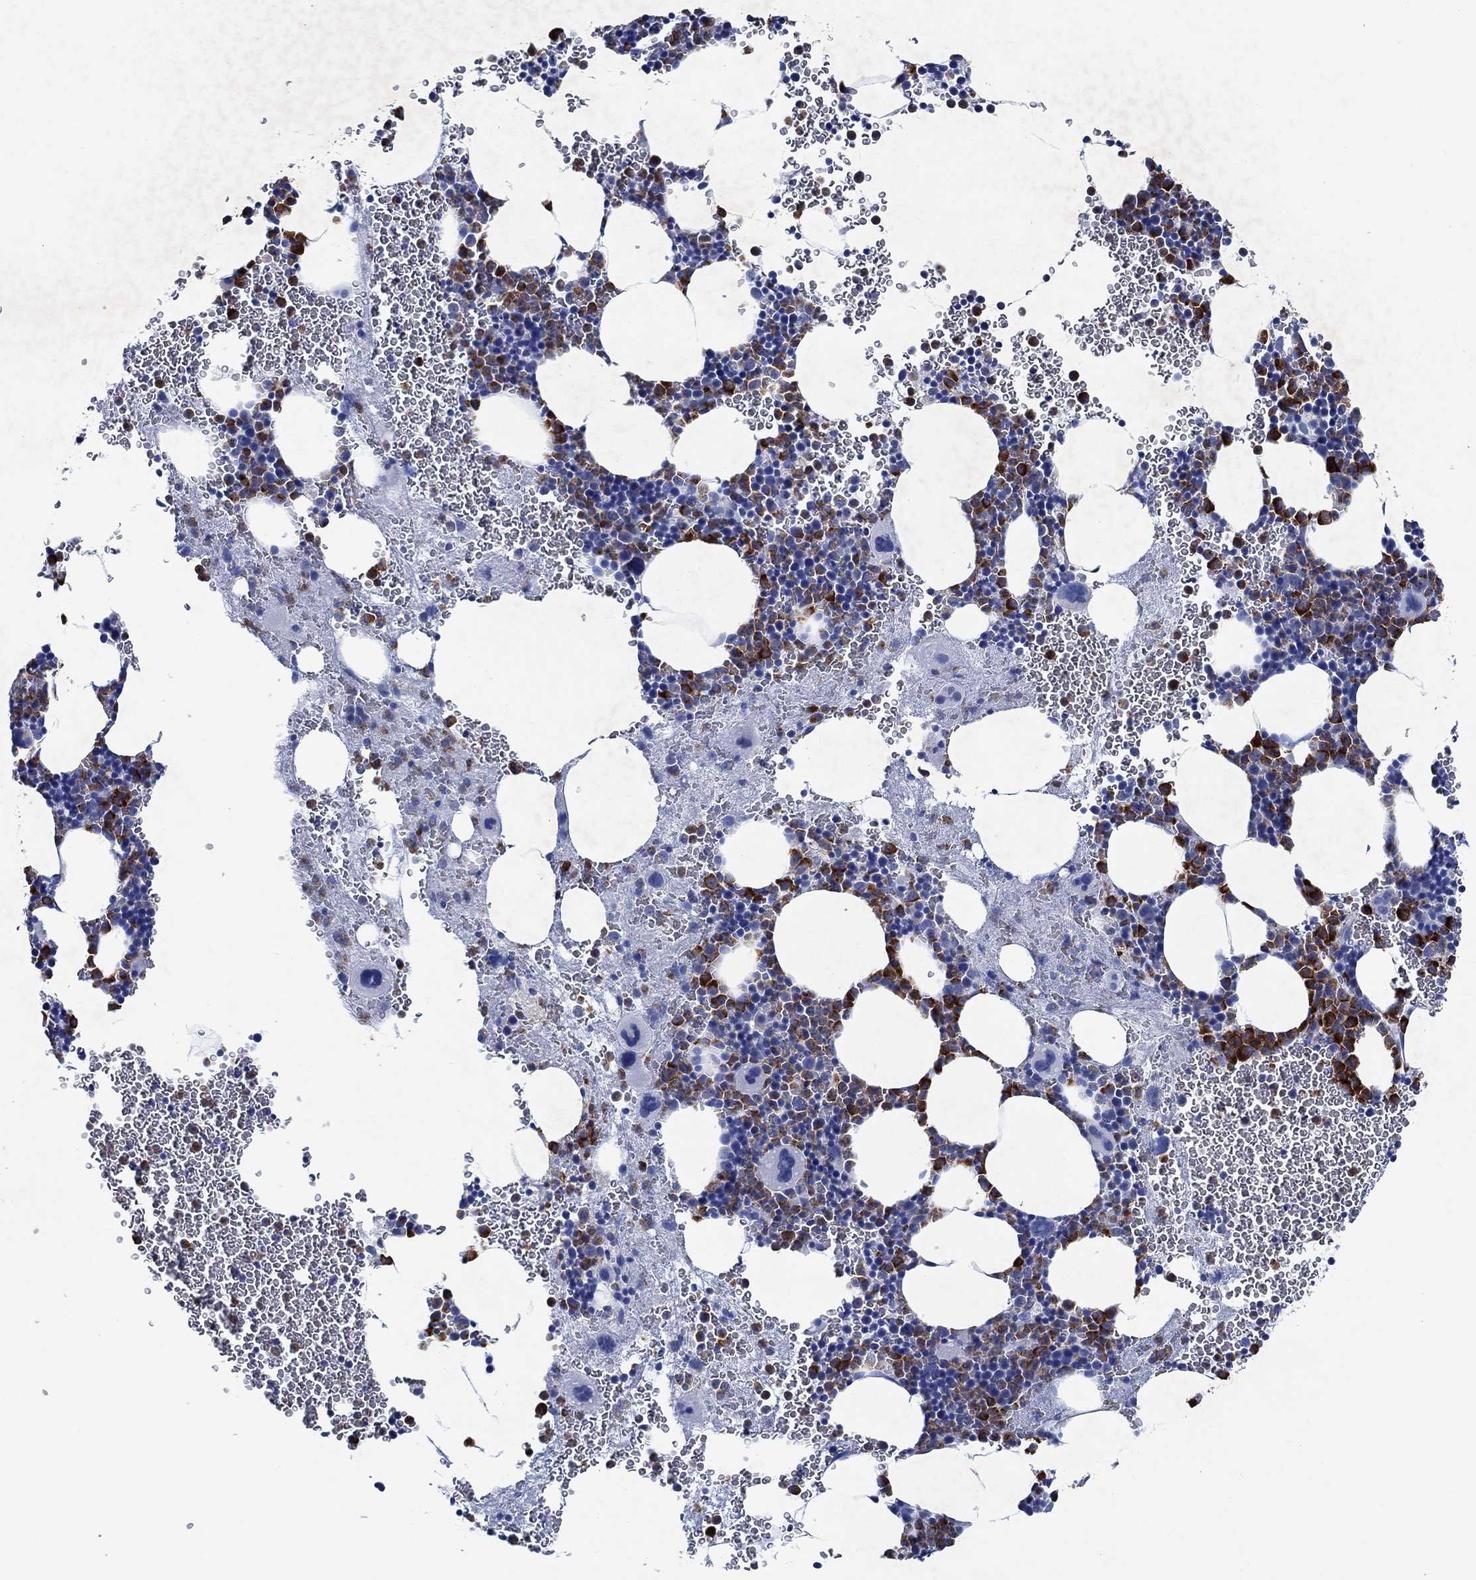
{"staining": {"intensity": "strong", "quantity": "25%-75%", "location": "cytoplasmic/membranous"}, "tissue": "bone marrow", "cell_type": "Hematopoietic cells", "image_type": "normal", "snomed": [{"axis": "morphology", "description": "Normal tissue, NOS"}, {"axis": "topography", "description": "Bone marrow"}], "caption": "Immunohistochemical staining of normal human bone marrow displays strong cytoplasmic/membranous protein staining in about 25%-75% of hematopoietic cells. (DAB IHC, brown staining for protein, blue staining for nuclei).", "gene": "ZNF671", "patient": {"sex": "male", "age": 50}}